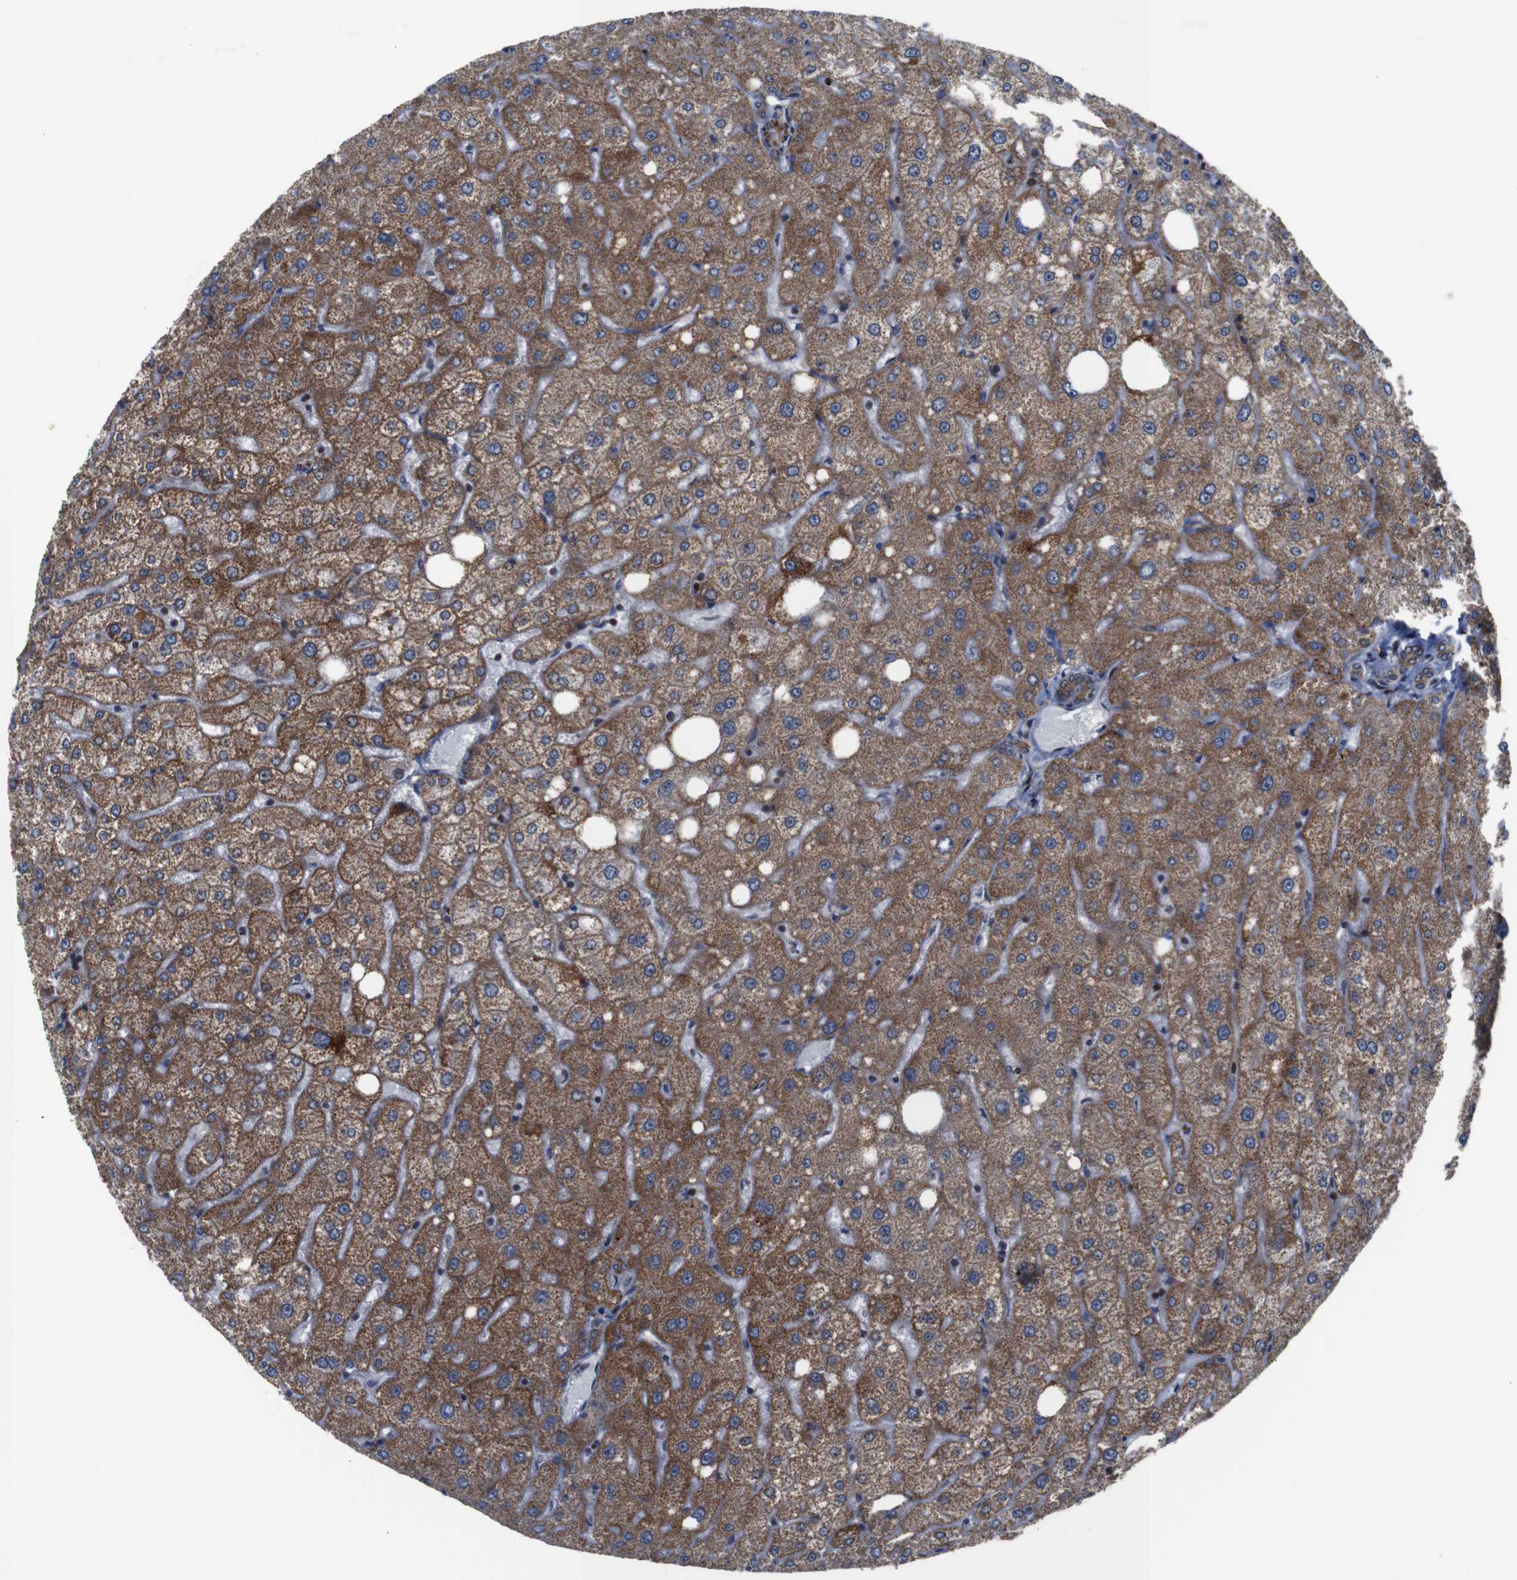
{"staining": {"intensity": "moderate", "quantity": ">75%", "location": "cytoplasmic/membranous"}, "tissue": "liver", "cell_type": "Cholangiocytes", "image_type": "normal", "snomed": [{"axis": "morphology", "description": "Normal tissue, NOS"}, {"axis": "topography", "description": "Liver"}], "caption": "Human liver stained for a protein (brown) shows moderate cytoplasmic/membranous positive staining in approximately >75% of cholangiocytes.", "gene": "ATP7B", "patient": {"sex": "male", "age": 73}}